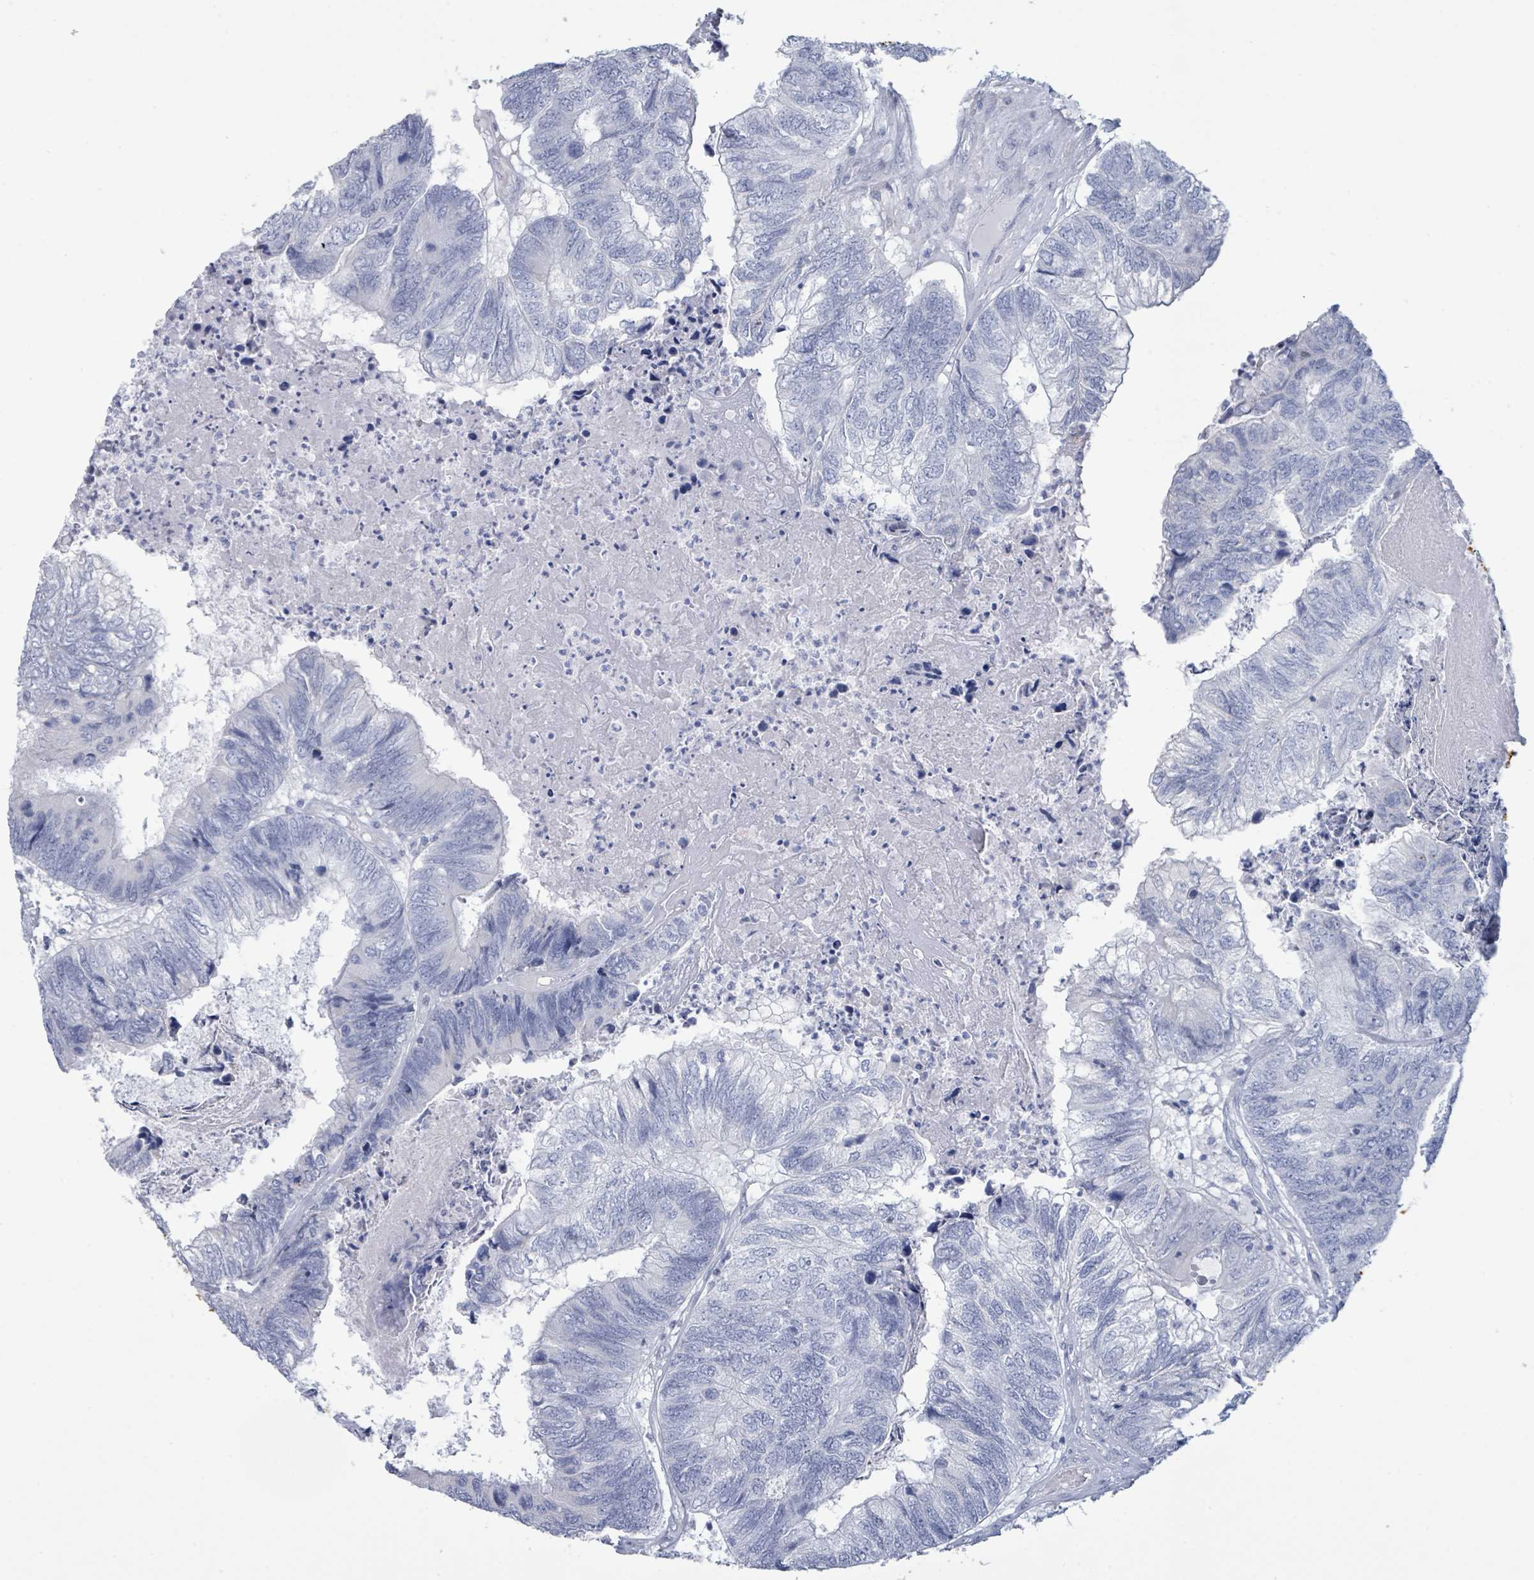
{"staining": {"intensity": "negative", "quantity": "none", "location": "none"}, "tissue": "colorectal cancer", "cell_type": "Tumor cells", "image_type": "cancer", "snomed": [{"axis": "morphology", "description": "Adenocarcinoma, NOS"}, {"axis": "topography", "description": "Colon"}], "caption": "IHC of colorectal adenocarcinoma exhibits no positivity in tumor cells. (Stains: DAB immunohistochemistry with hematoxylin counter stain, Microscopy: brightfield microscopy at high magnification).", "gene": "PGA3", "patient": {"sex": "female", "age": 67}}